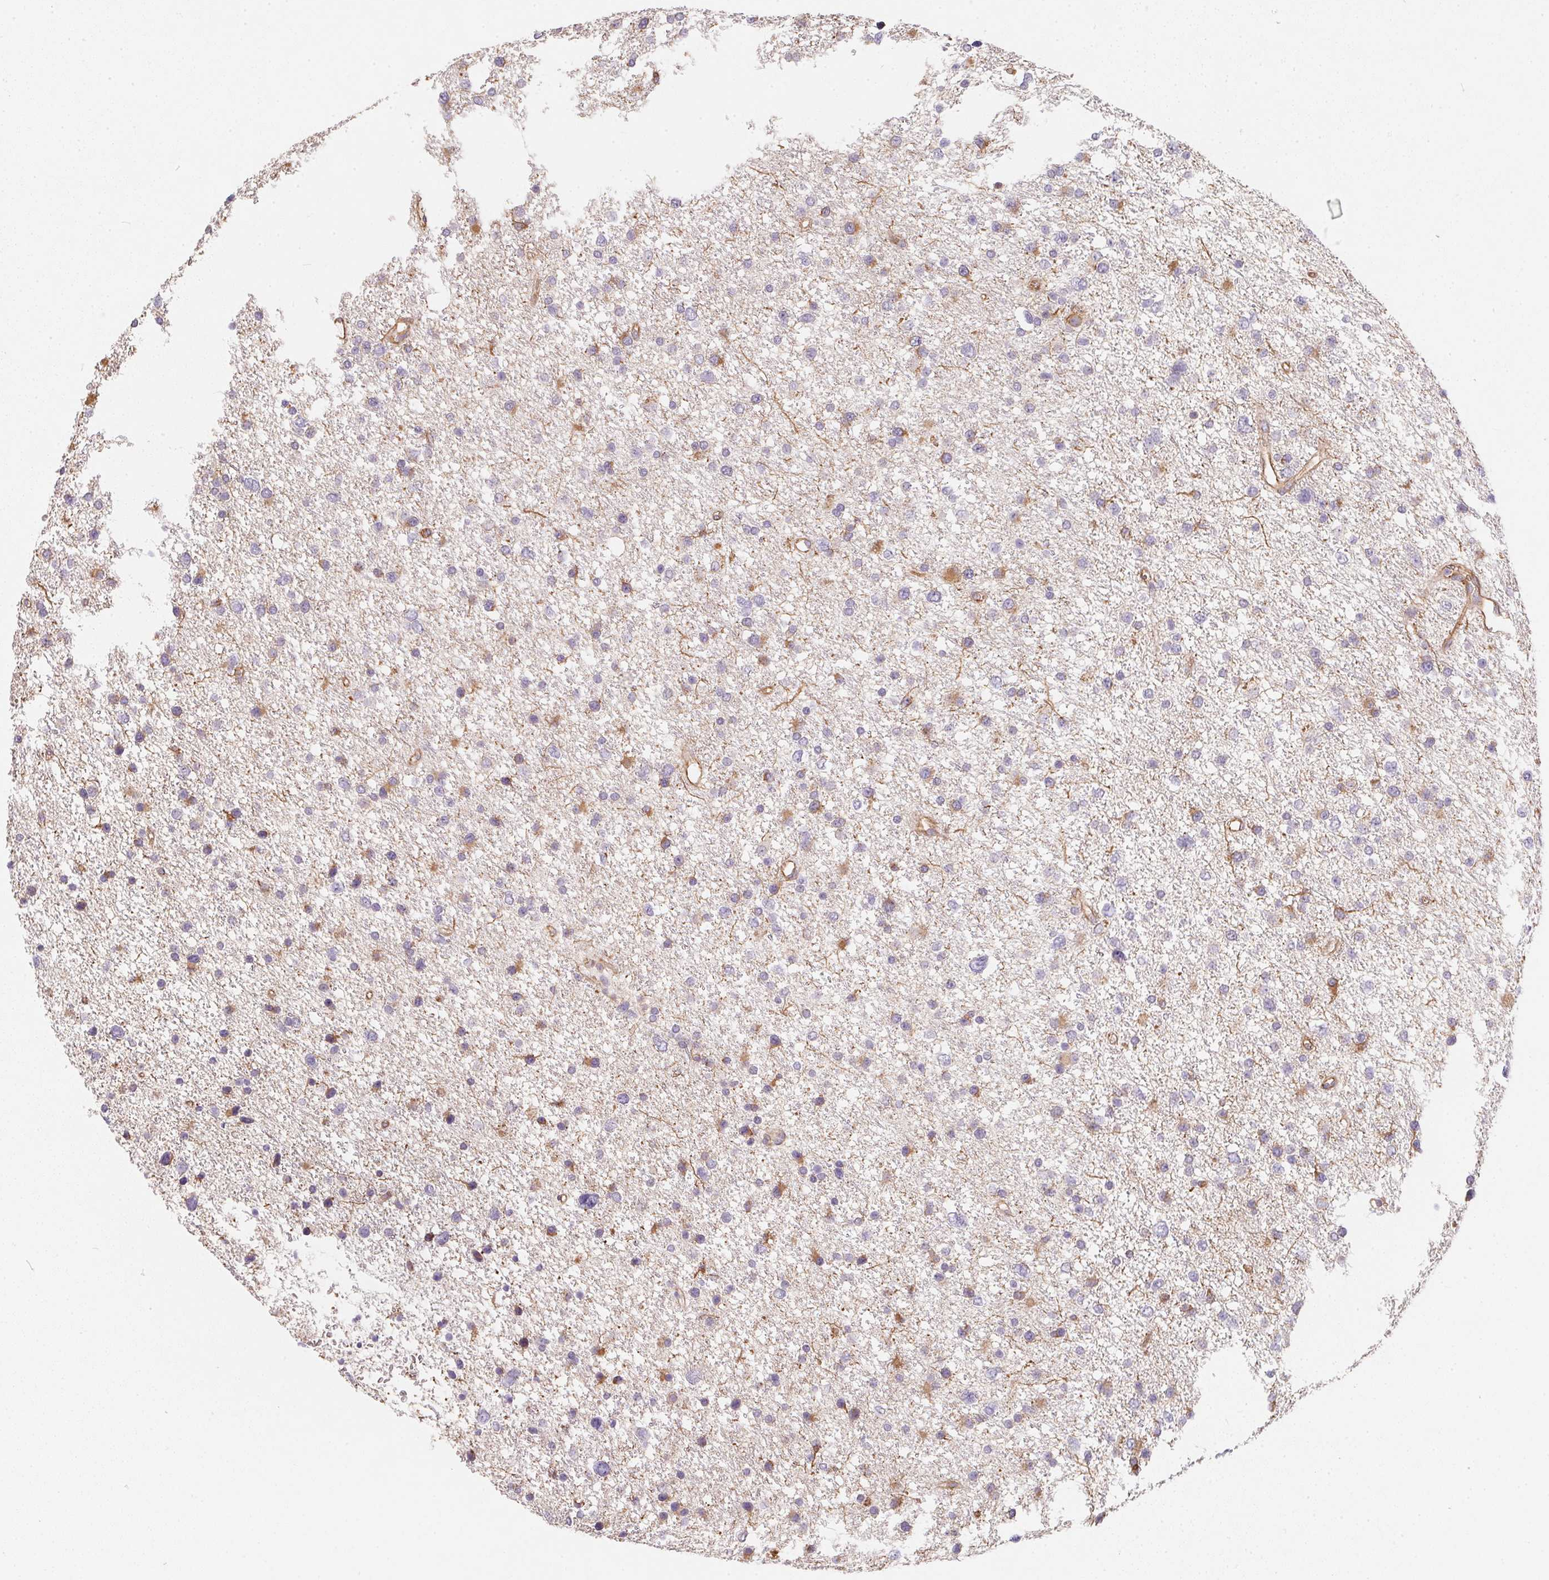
{"staining": {"intensity": "moderate", "quantity": "<25%", "location": "cytoplasmic/membranous"}, "tissue": "glioma", "cell_type": "Tumor cells", "image_type": "cancer", "snomed": [{"axis": "morphology", "description": "Glioma, malignant, Low grade"}, {"axis": "topography", "description": "Brain"}], "caption": "Tumor cells show moderate cytoplasmic/membranous staining in about <25% of cells in malignant low-grade glioma. (DAB IHC, brown staining for protein, blue staining for nuclei).", "gene": "TBKBP1", "patient": {"sex": "female", "age": 55}}